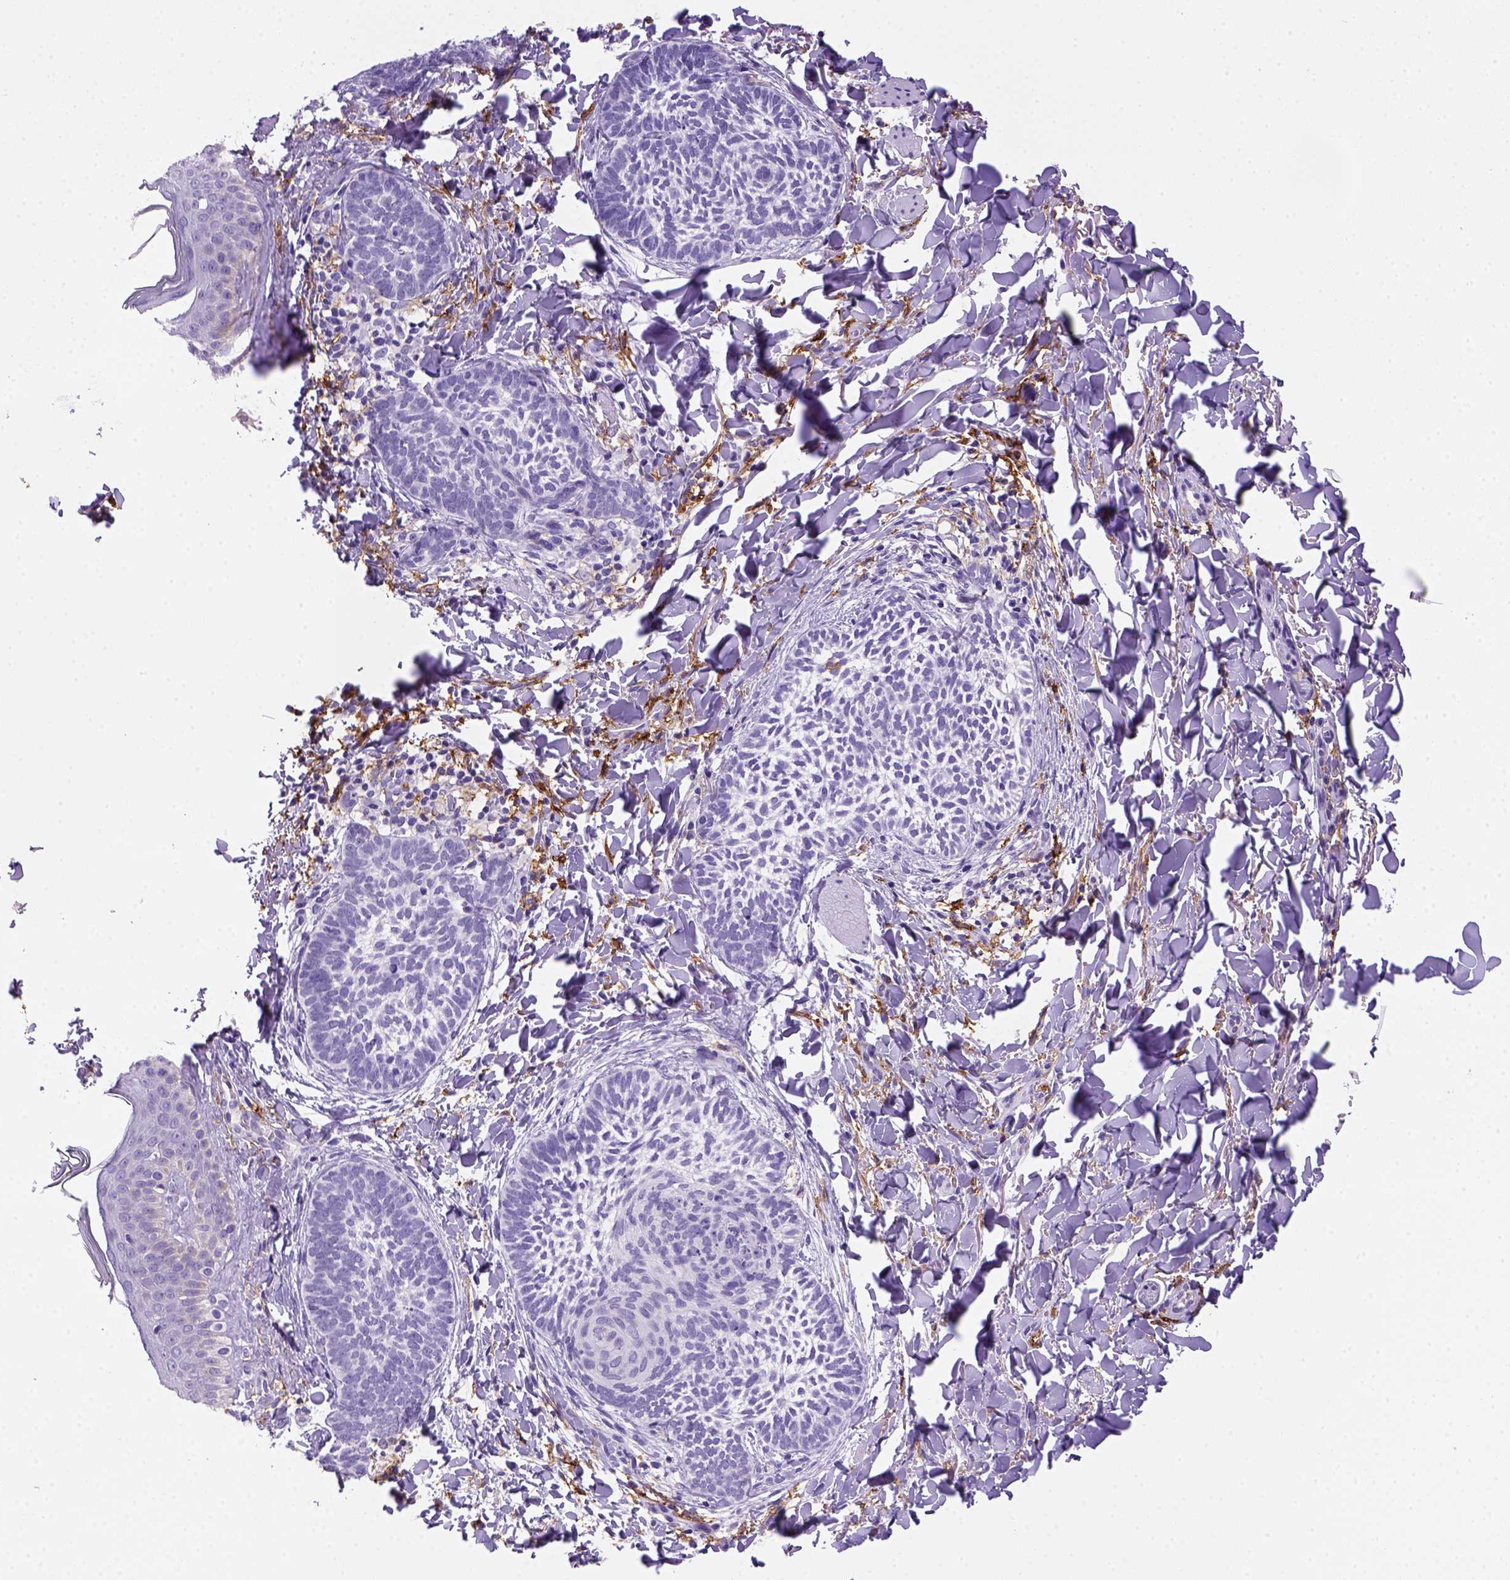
{"staining": {"intensity": "negative", "quantity": "none", "location": "none"}, "tissue": "skin cancer", "cell_type": "Tumor cells", "image_type": "cancer", "snomed": [{"axis": "morphology", "description": "Normal tissue, NOS"}, {"axis": "morphology", "description": "Basal cell carcinoma"}, {"axis": "topography", "description": "Skin"}], "caption": "Immunohistochemistry histopathology image of human skin basal cell carcinoma stained for a protein (brown), which demonstrates no staining in tumor cells.", "gene": "CD14", "patient": {"sex": "male", "age": 46}}